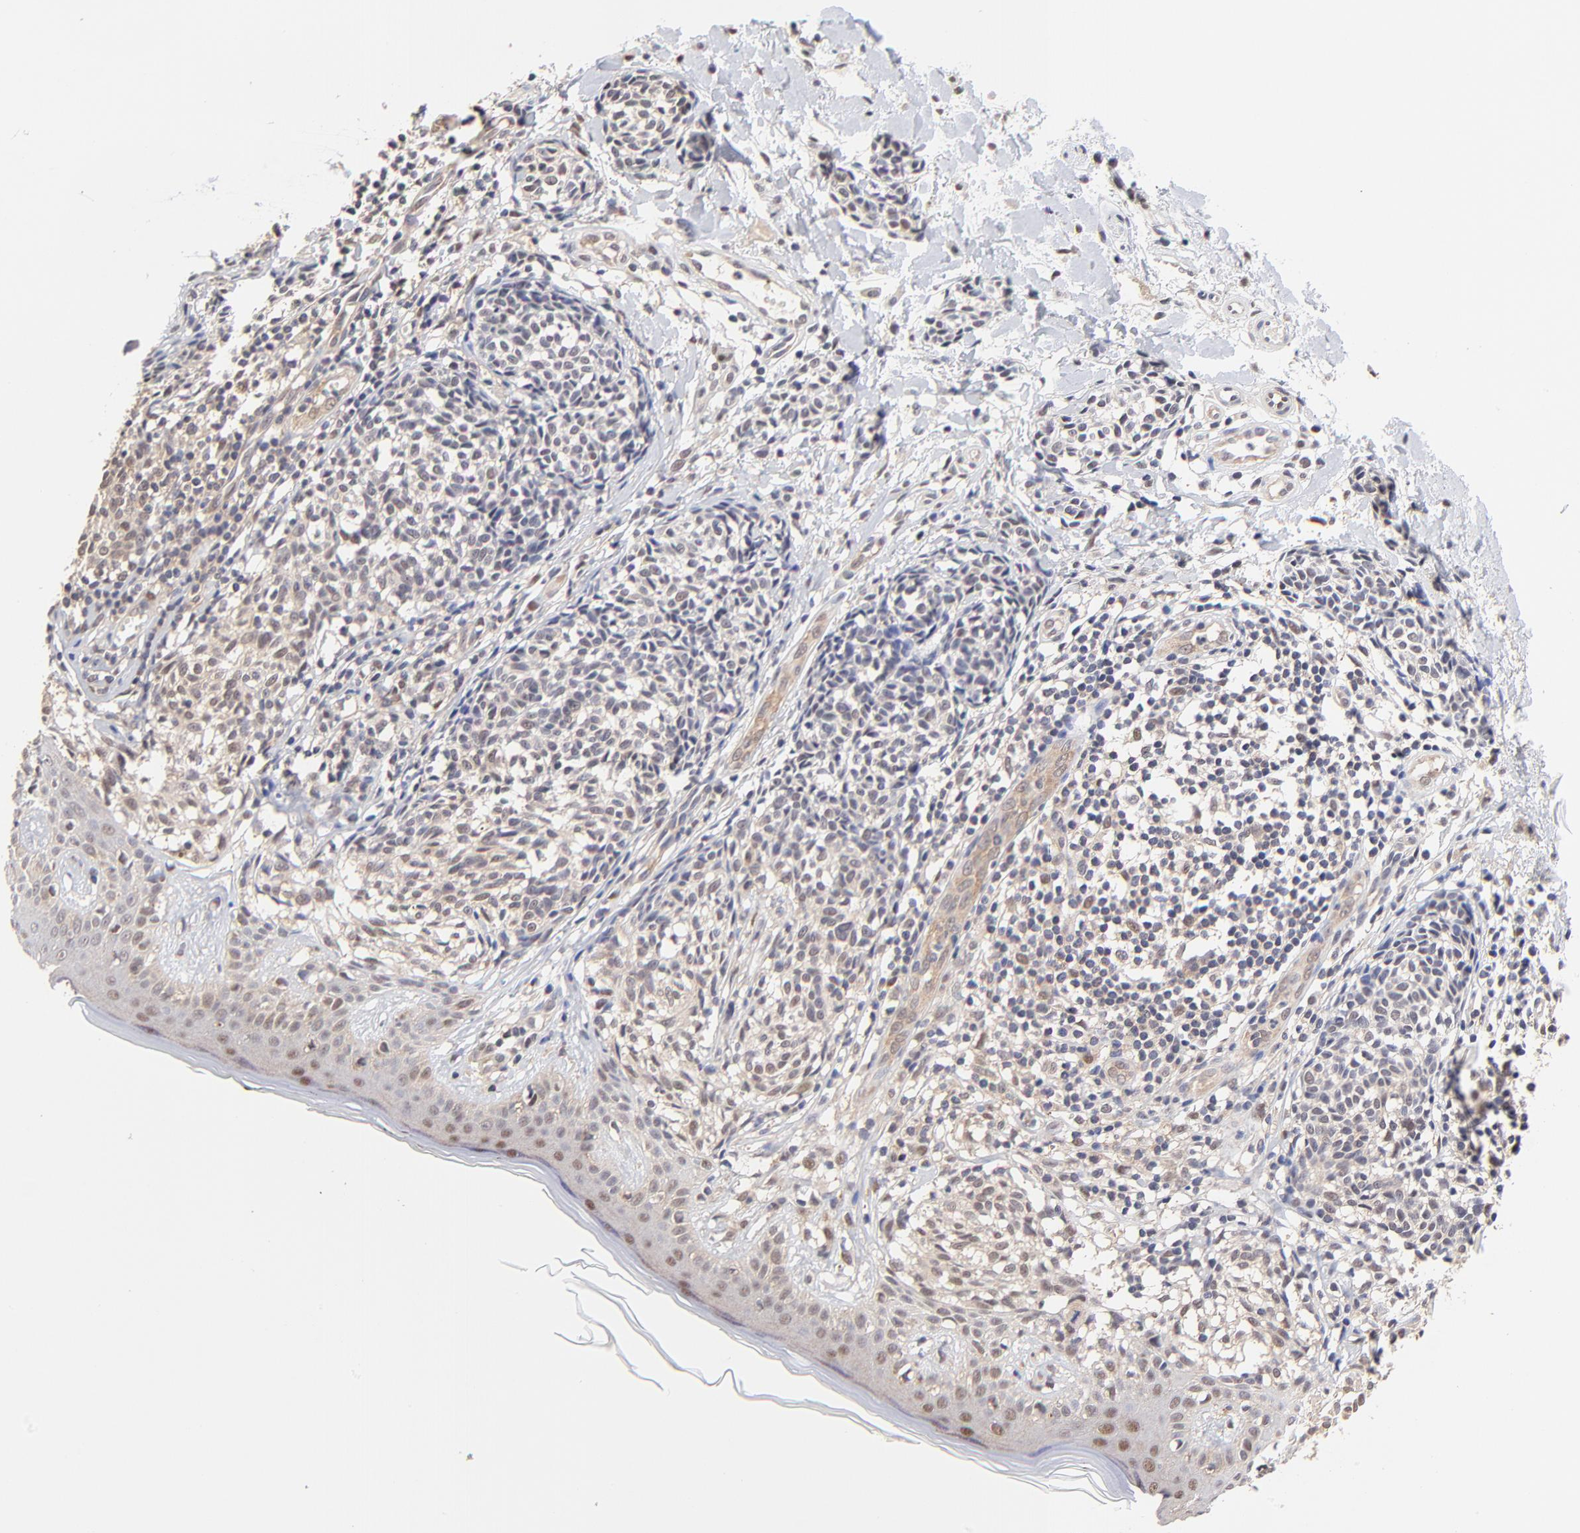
{"staining": {"intensity": "negative", "quantity": "none", "location": "none"}, "tissue": "melanoma", "cell_type": "Tumor cells", "image_type": "cancer", "snomed": [{"axis": "morphology", "description": "Malignant melanoma, NOS"}, {"axis": "topography", "description": "Skin"}], "caption": "Tumor cells are negative for protein expression in human melanoma.", "gene": "PSMC4", "patient": {"sex": "male", "age": 67}}